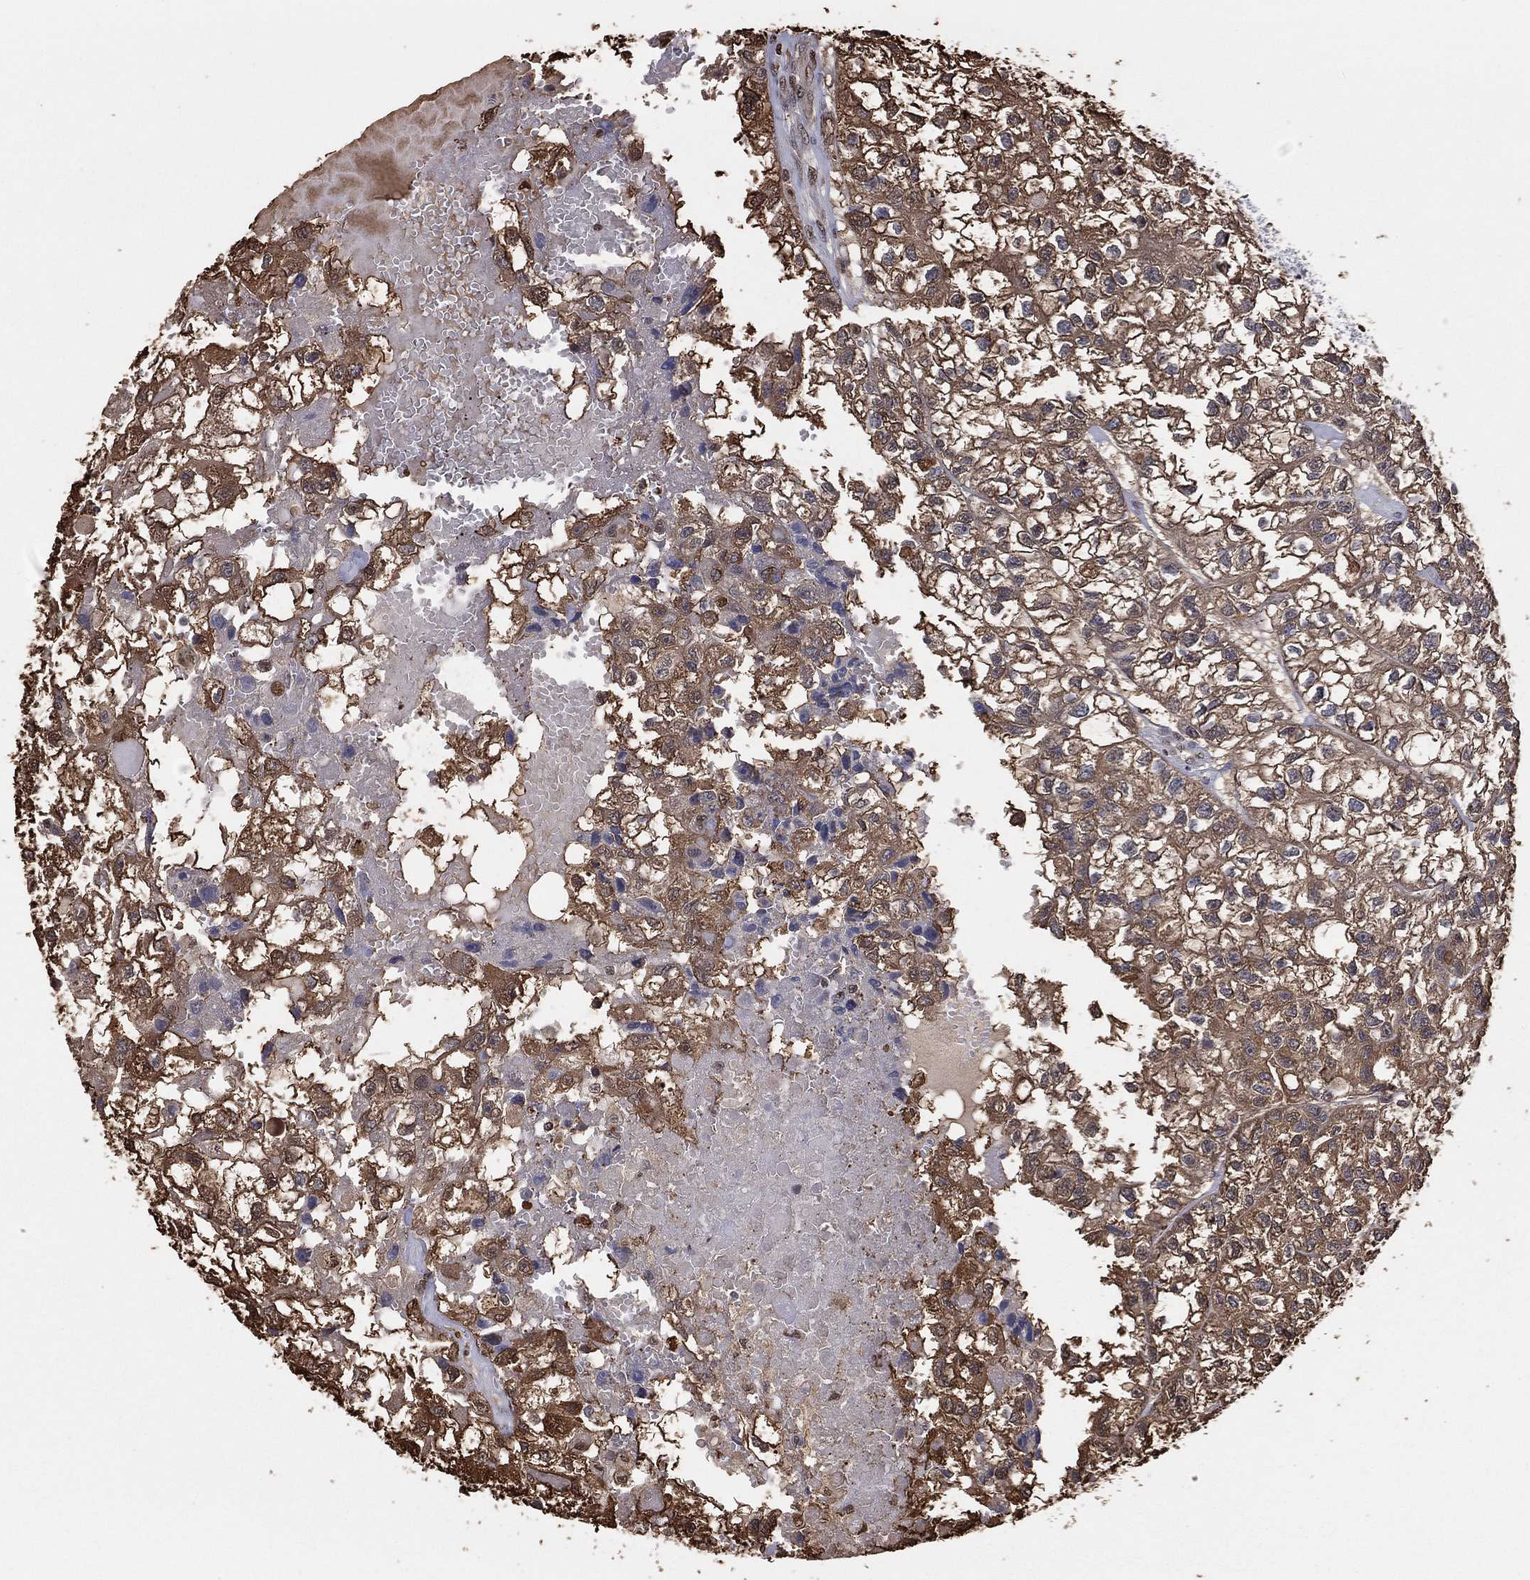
{"staining": {"intensity": "strong", "quantity": "25%-75%", "location": "cytoplasmic/membranous"}, "tissue": "renal cancer", "cell_type": "Tumor cells", "image_type": "cancer", "snomed": [{"axis": "morphology", "description": "Adenocarcinoma, NOS"}, {"axis": "topography", "description": "Kidney"}], "caption": "High-magnification brightfield microscopy of renal cancer (adenocarcinoma) stained with DAB (3,3'-diaminobenzidine) (brown) and counterstained with hematoxylin (blue). tumor cells exhibit strong cytoplasmic/membranous staining is identified in about25%-75% of cells. (Stains: DAB in brown, nuclei in blue, Microscopy: brightfield microscopy at high magnification).", "gene": "GAPDH", "patient": {"sex": "male", "age": 56}}